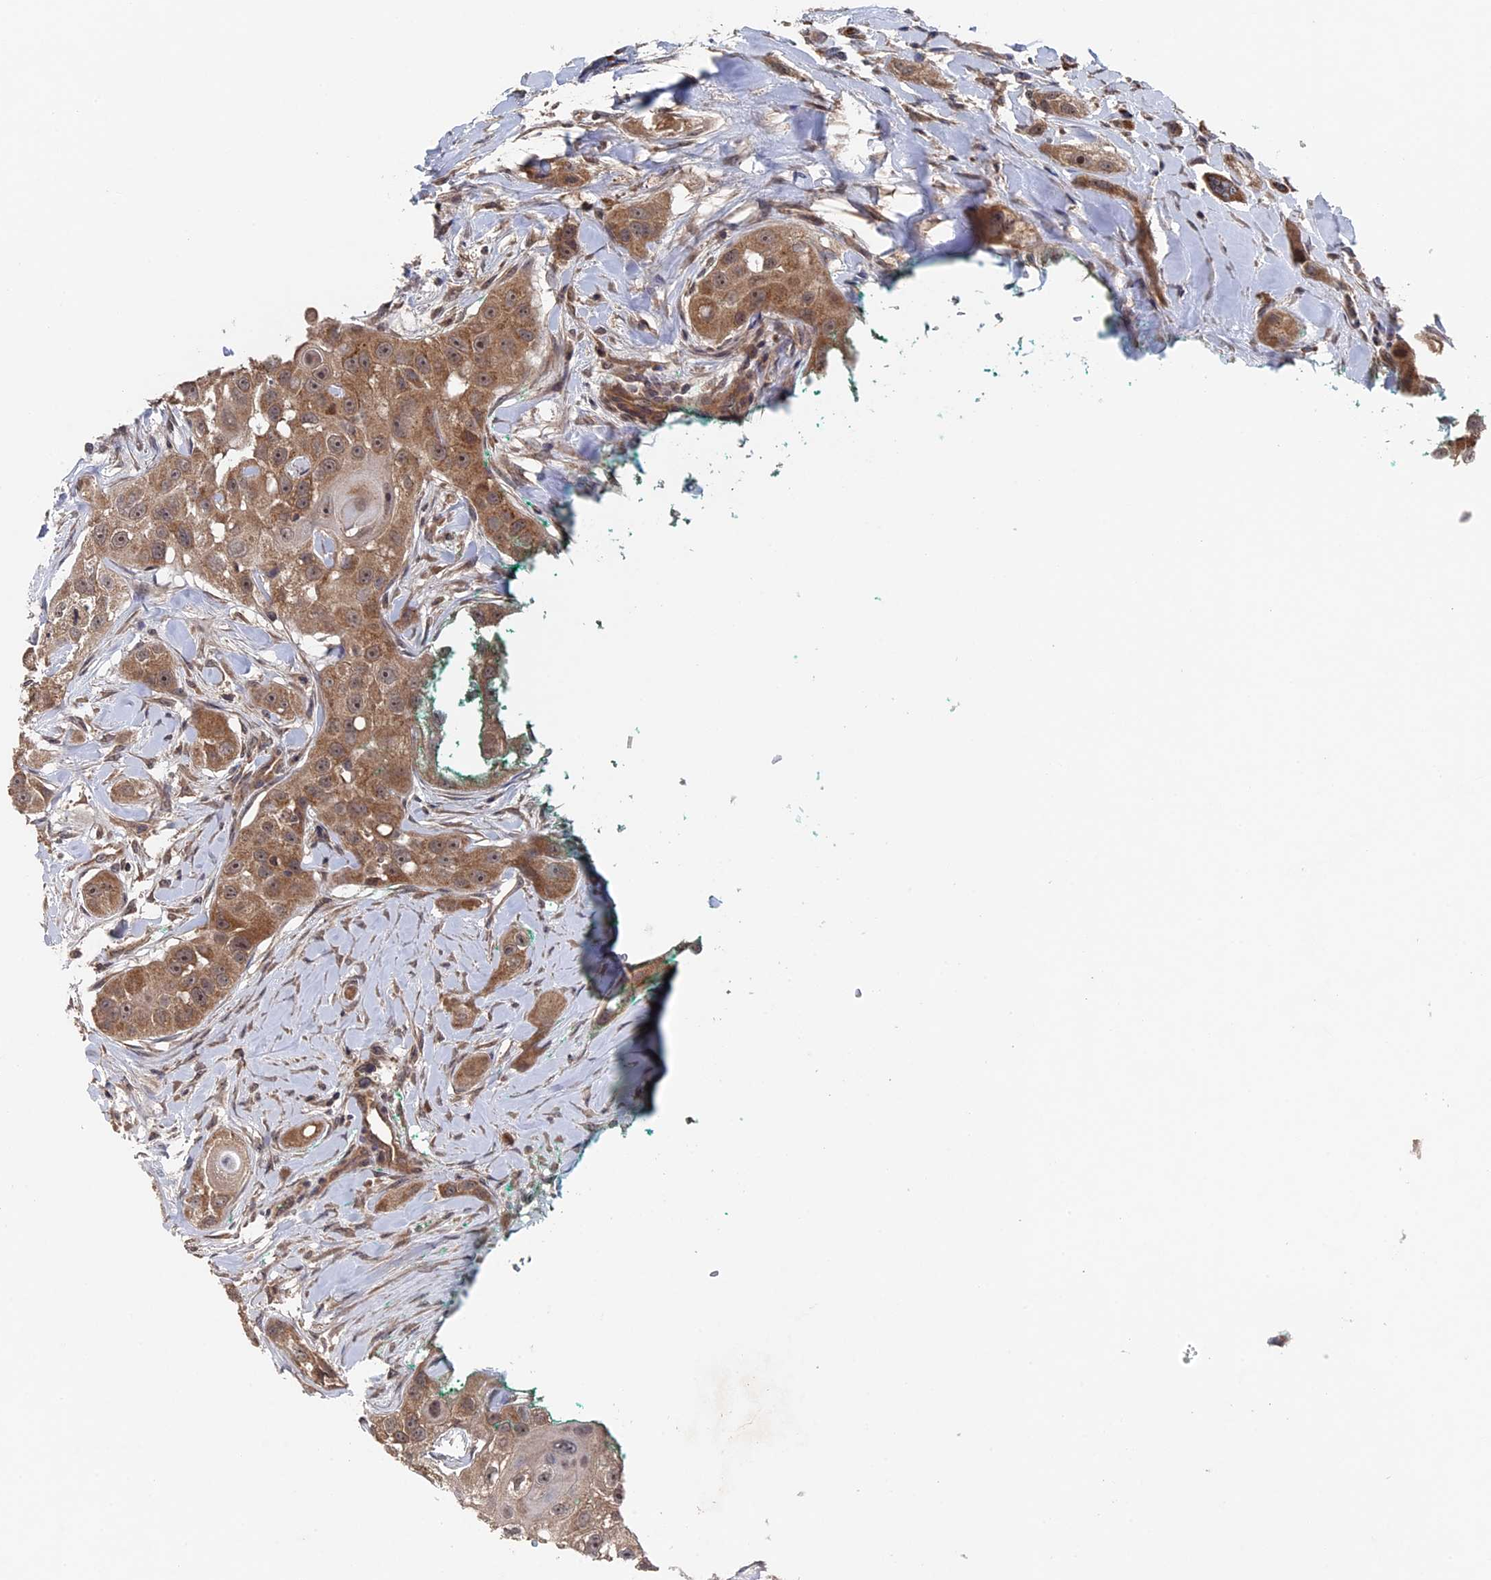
{"staining": {"intensity": "moderate", "quantity": ">75%", "location": "cytoplasmic/membranous"}, "tissue": "head and neck cancer", "cell_type": "Tumor cells", "image_type": "cancer", "snomed": [{"axis": "morphology", "description": "Normal tissue, NOS"}, {"axis": "morphology", "description": "Squamous cell carcinoma, NOS"}, {"axis": "topography", "description": "Skeletal muscle"}, {"axis": "topography", "description": "Head-Neck"}], "caption": "Moderate cytoplasmic/membranous expression is present in approximately >75% of tumor cells in head and neck cancer. Immunohistochemistry stains the protein in brown and the nuclei are stained blue.", "gene": "RAB15", "patient": {"sex": "male", "age": 51}}